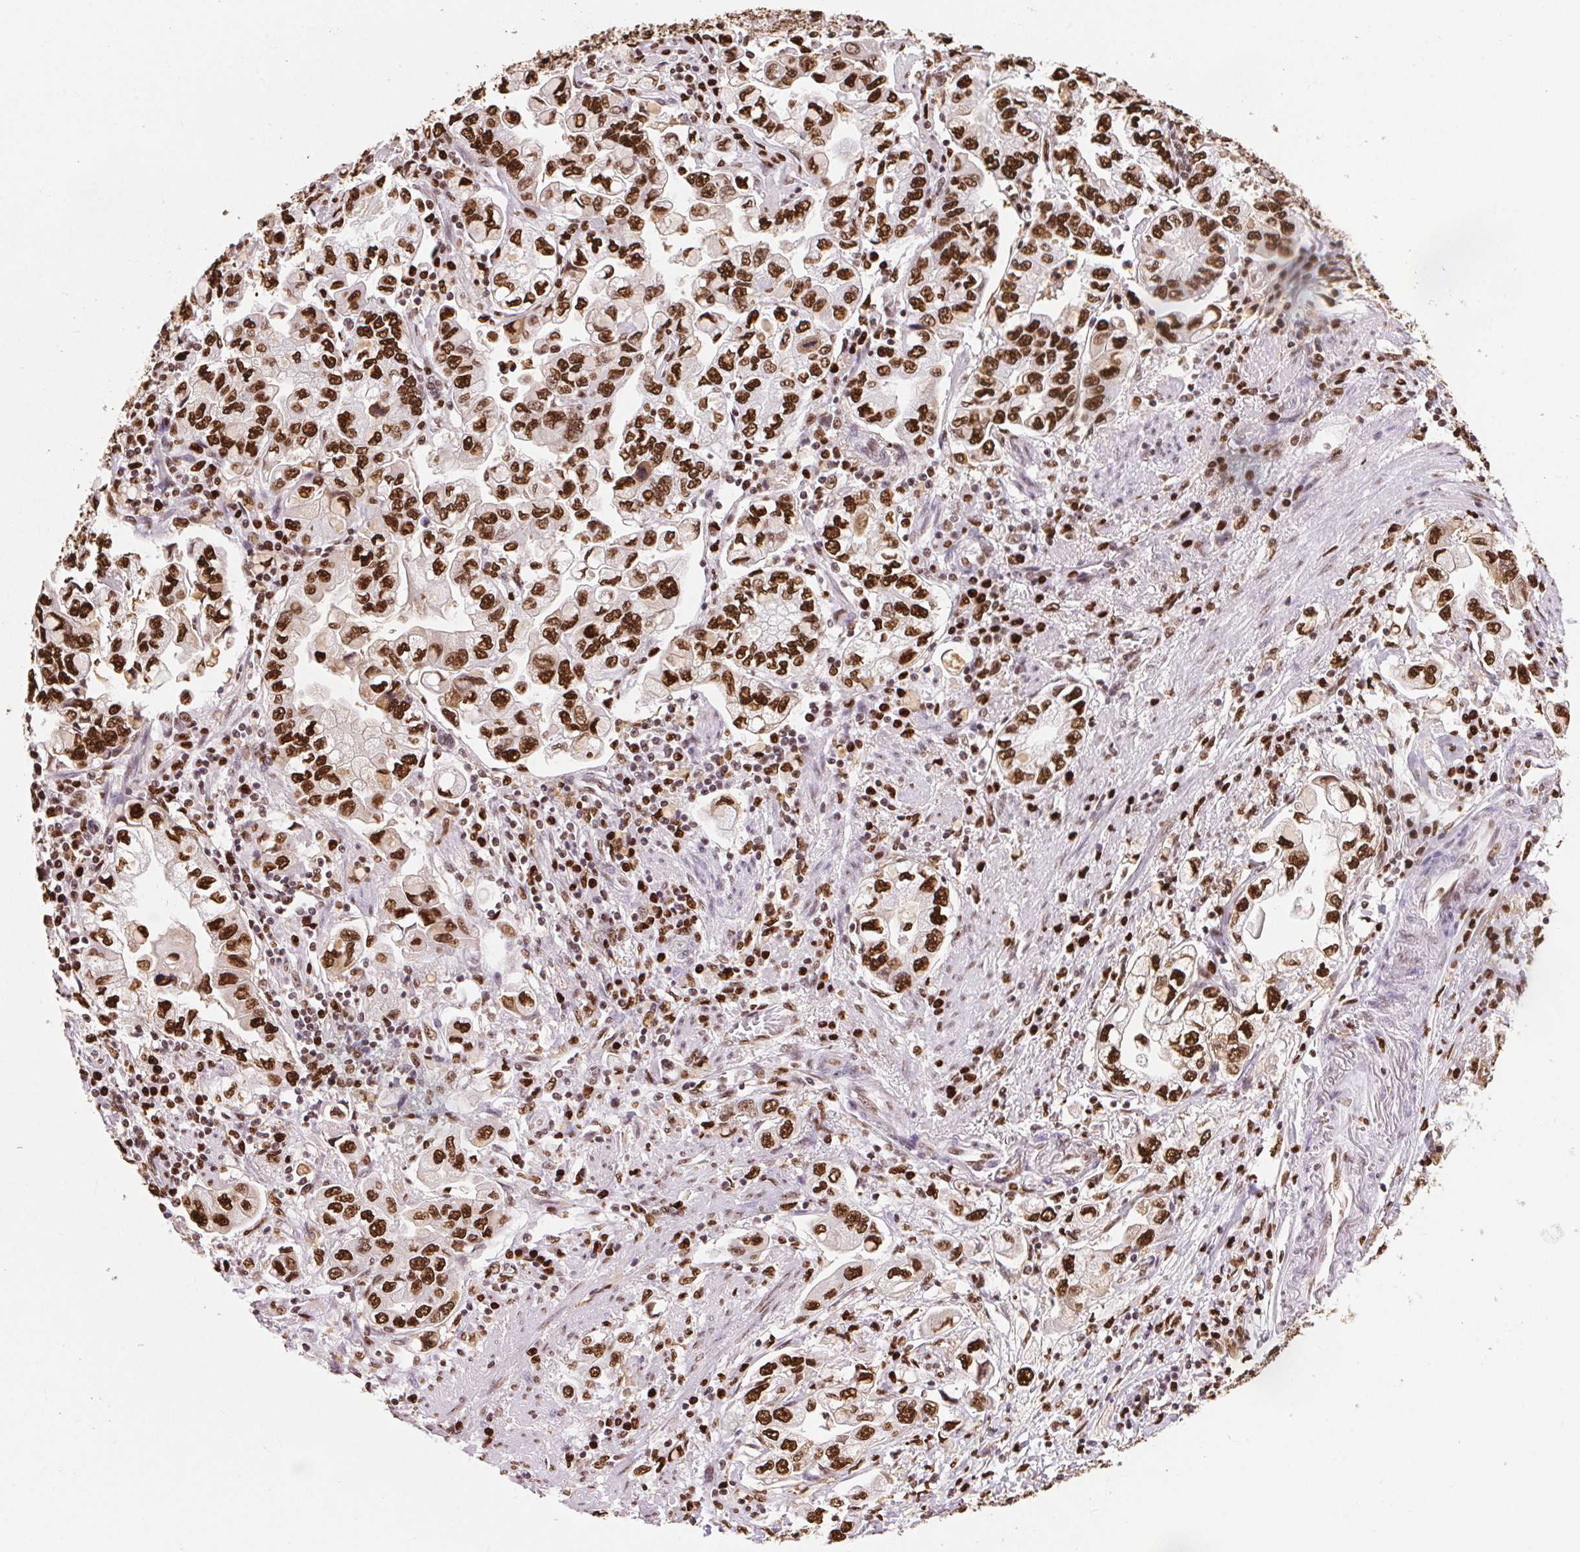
{"staining": {"intensity": "strong", "quantity": ">75%", "location": "nuclear"}, "tissue": "stomach cancer", "cell_type": "Tumor cells", "image_type": "cancer", "snomed": [{"axis": "morphology", "description": "Adenocarcinoma, NOS"}, {"axis": "topography", "description": "Stomach, lower"}], "caption": "This photomicrograph reveals stomach cancer stained with immunohistochemistry (IHC) to label a protein in brown. The nuclear of tumor cells show strong positivity for the protein. Nuclei are counter-stained blue.", "gene": "SET", "patient": {"sex": "female", "age": 93}}